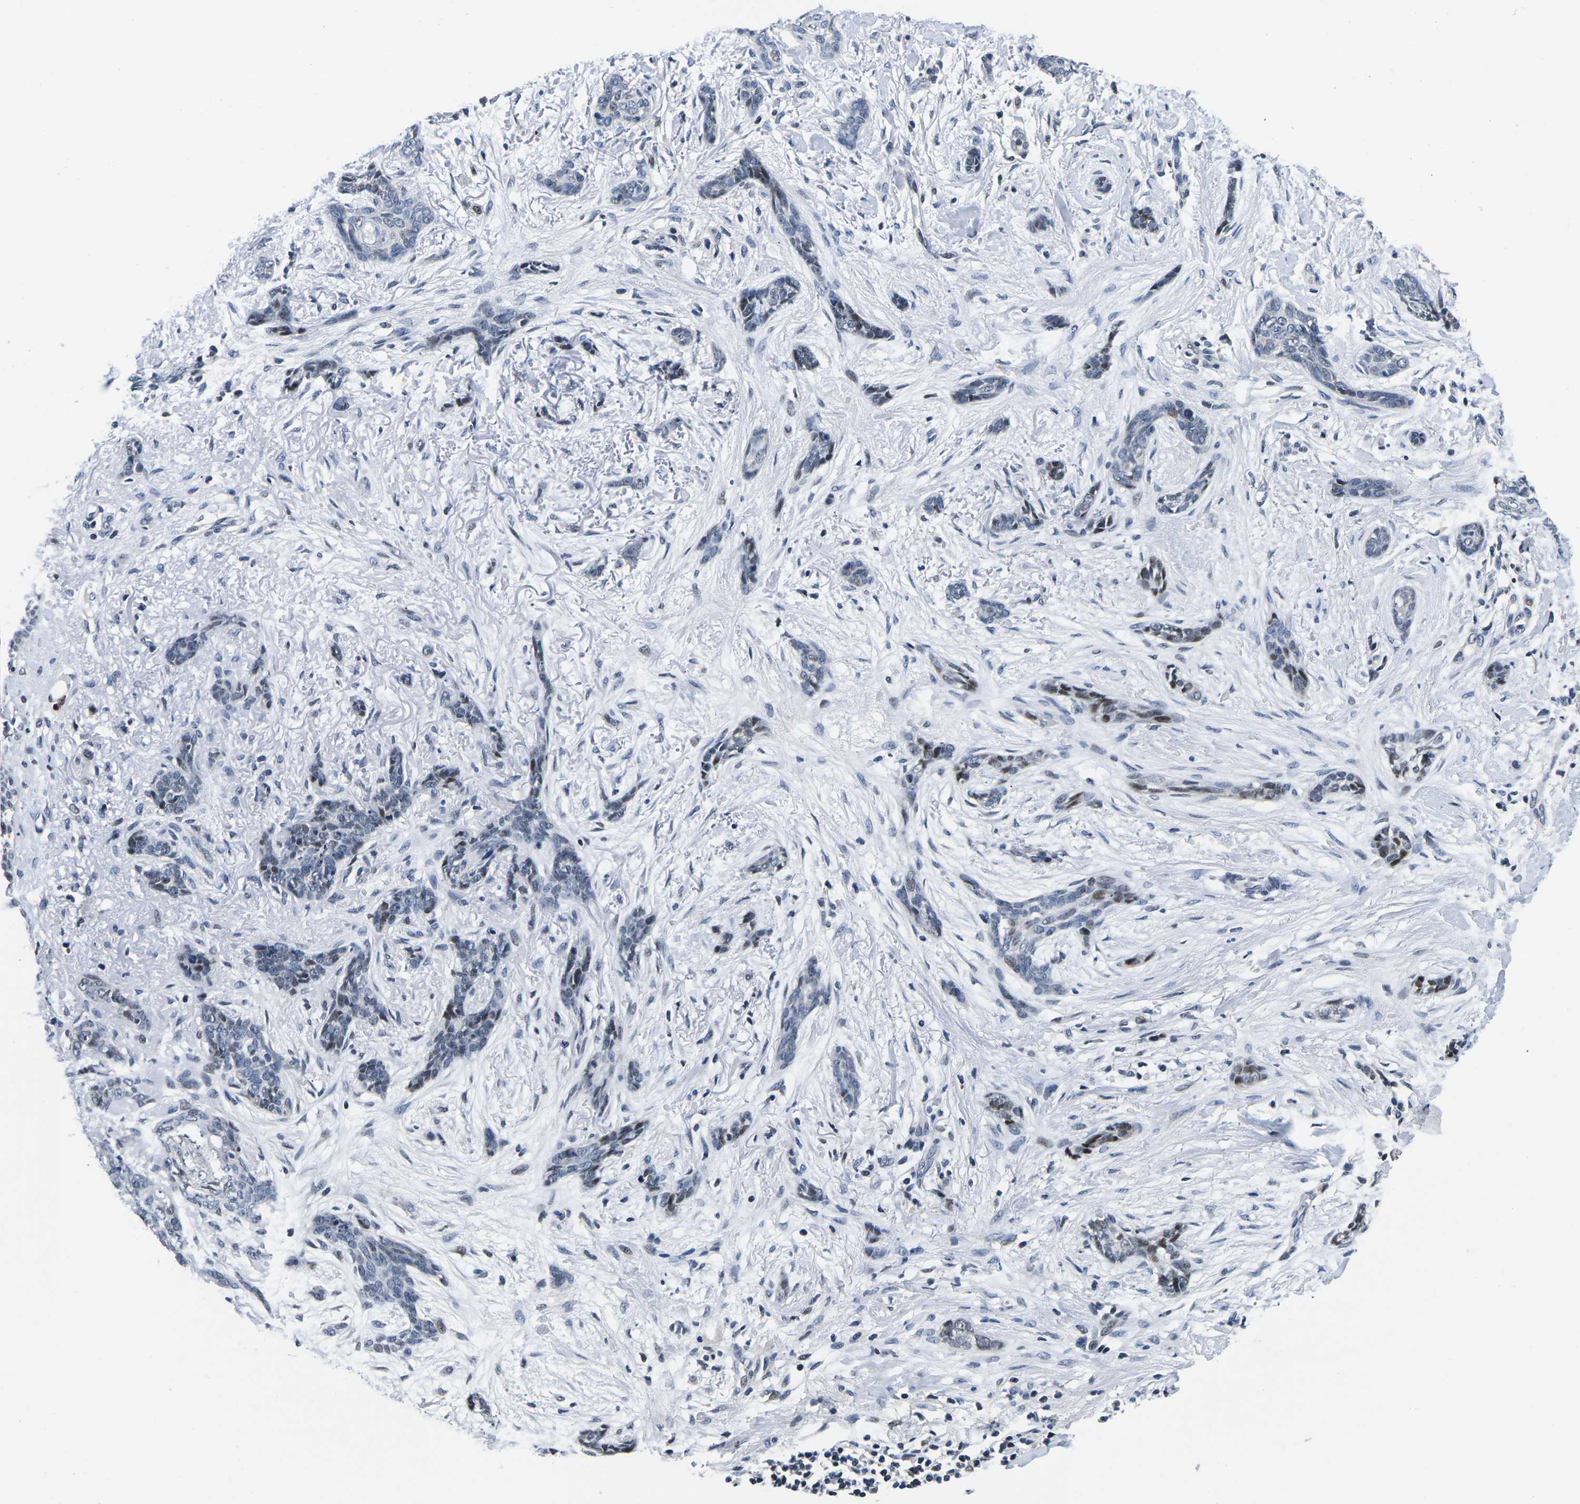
{"staining": {"intensity": "moderate", "quantity": "<25%", "location": "nuclear"}, "tissue": "skin cancer", "cell_type": "Tumor cells", "image_type": "cancer", "snomed": [{"axis": "morphology", "description": "Basal cell carcinoma"}, {"axis": "morphology", "description": "Adnexal tumor, benign"}, {"axis": "topography", "description": "Skin"}], "caption": "Moderate nuclear staining for a protein is present in approximately <25% of tumor cells of benign adnexal tumor (skin) using immunohistochemistry (IHC).", "gene": "CDC73", "patient": {"sex": "female", "age": 42}}